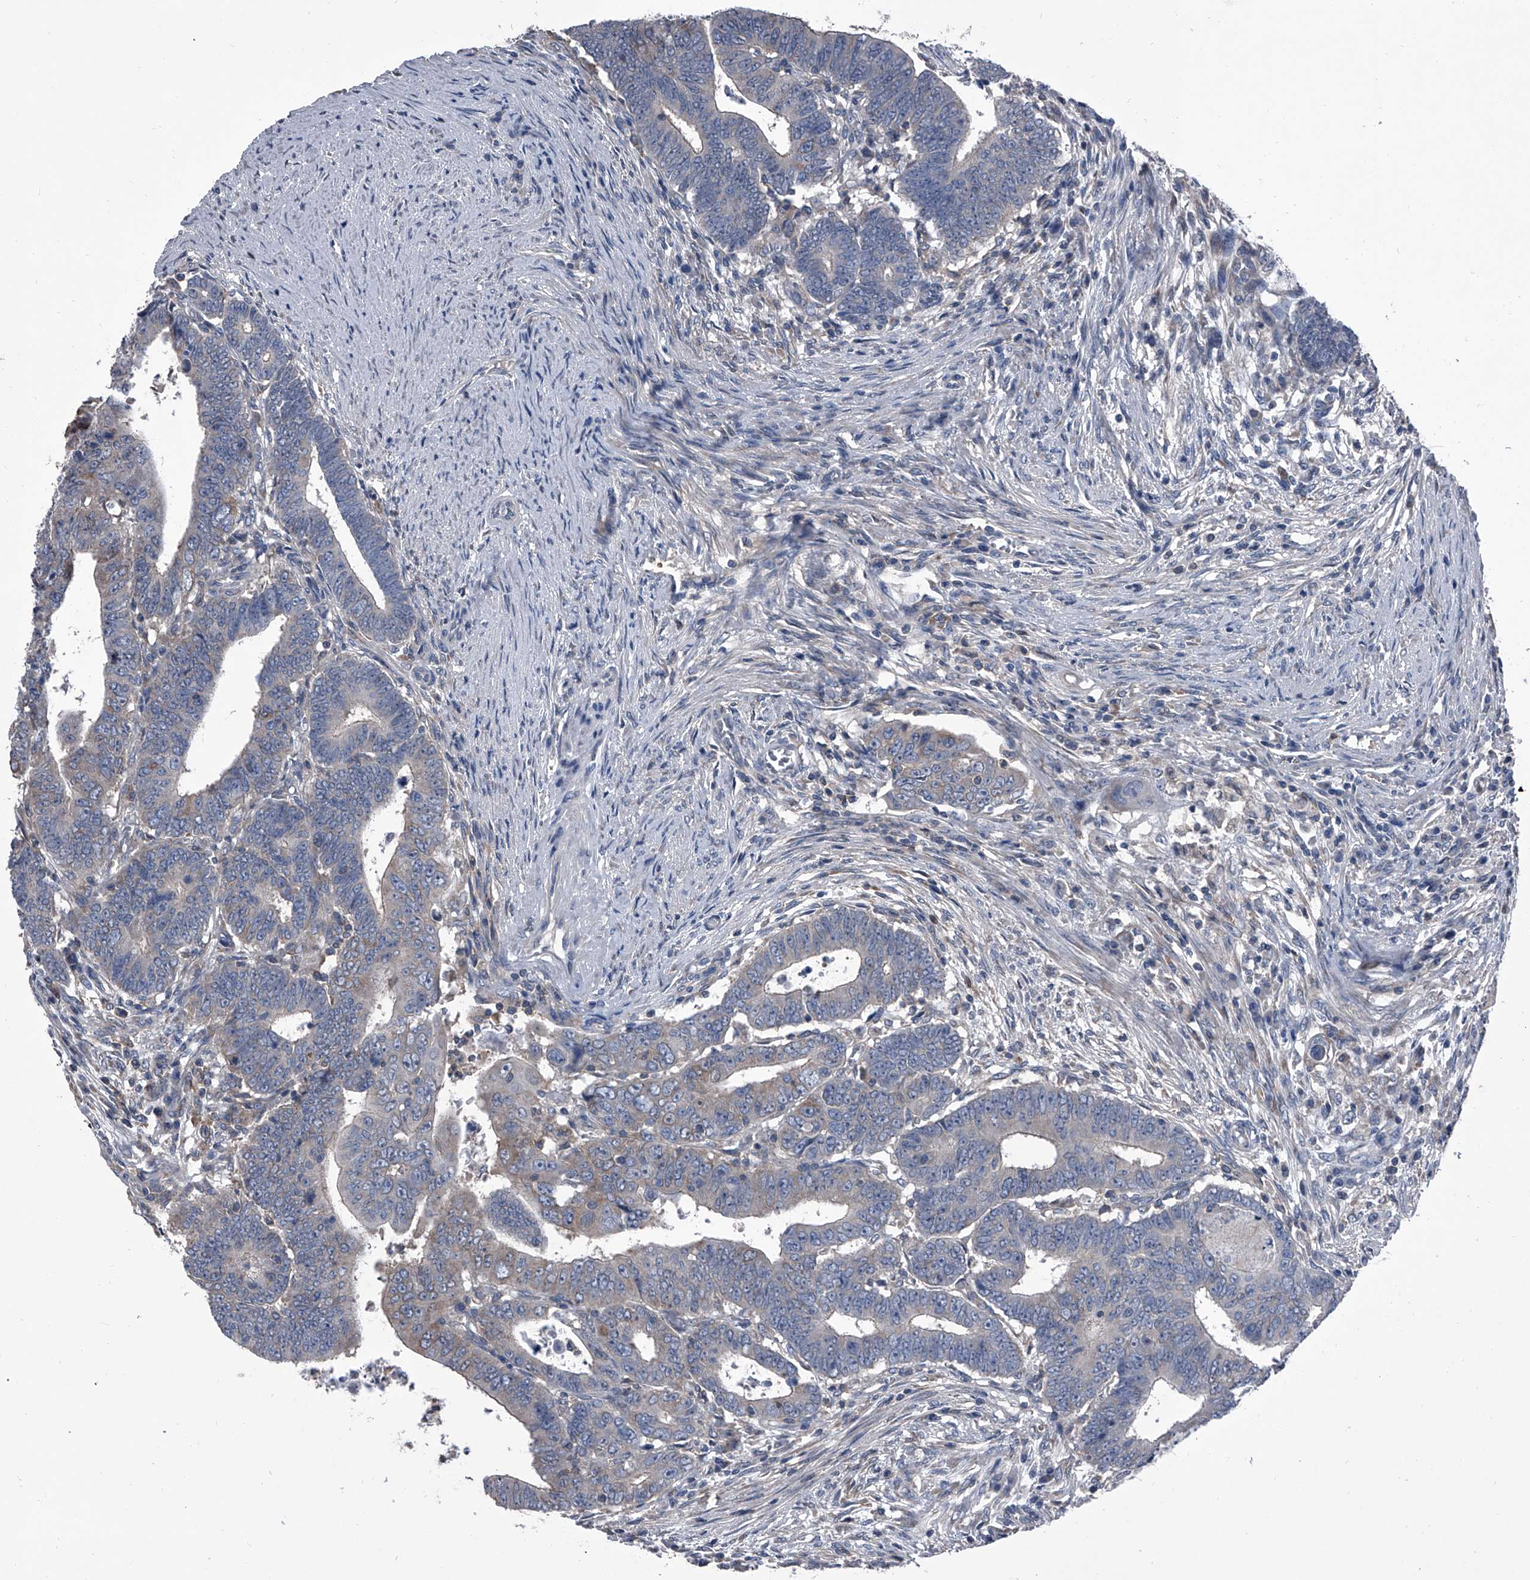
{"staining": {"intensity": "negative", "quantity": "none", "location": "none"}, "tissue": "colorectal cancer", "cell_type": "Tumor cells", "image_type": "cancer", "snomed": [{"axis": "morphology", "description": "Normal tissue, NOS"}, {"axis": "morphology", "description": "Adenocarcinoma, NOS"}, {"axis": "topography", "description": "Rectum"}], "caption": "Histopathology image shows no protein expression in tumor cells of colorectal cancer (adenocarcinoma) tissue.", "gene": "PIP5K1A", "patient": {"sex": "female", "age": 65}}